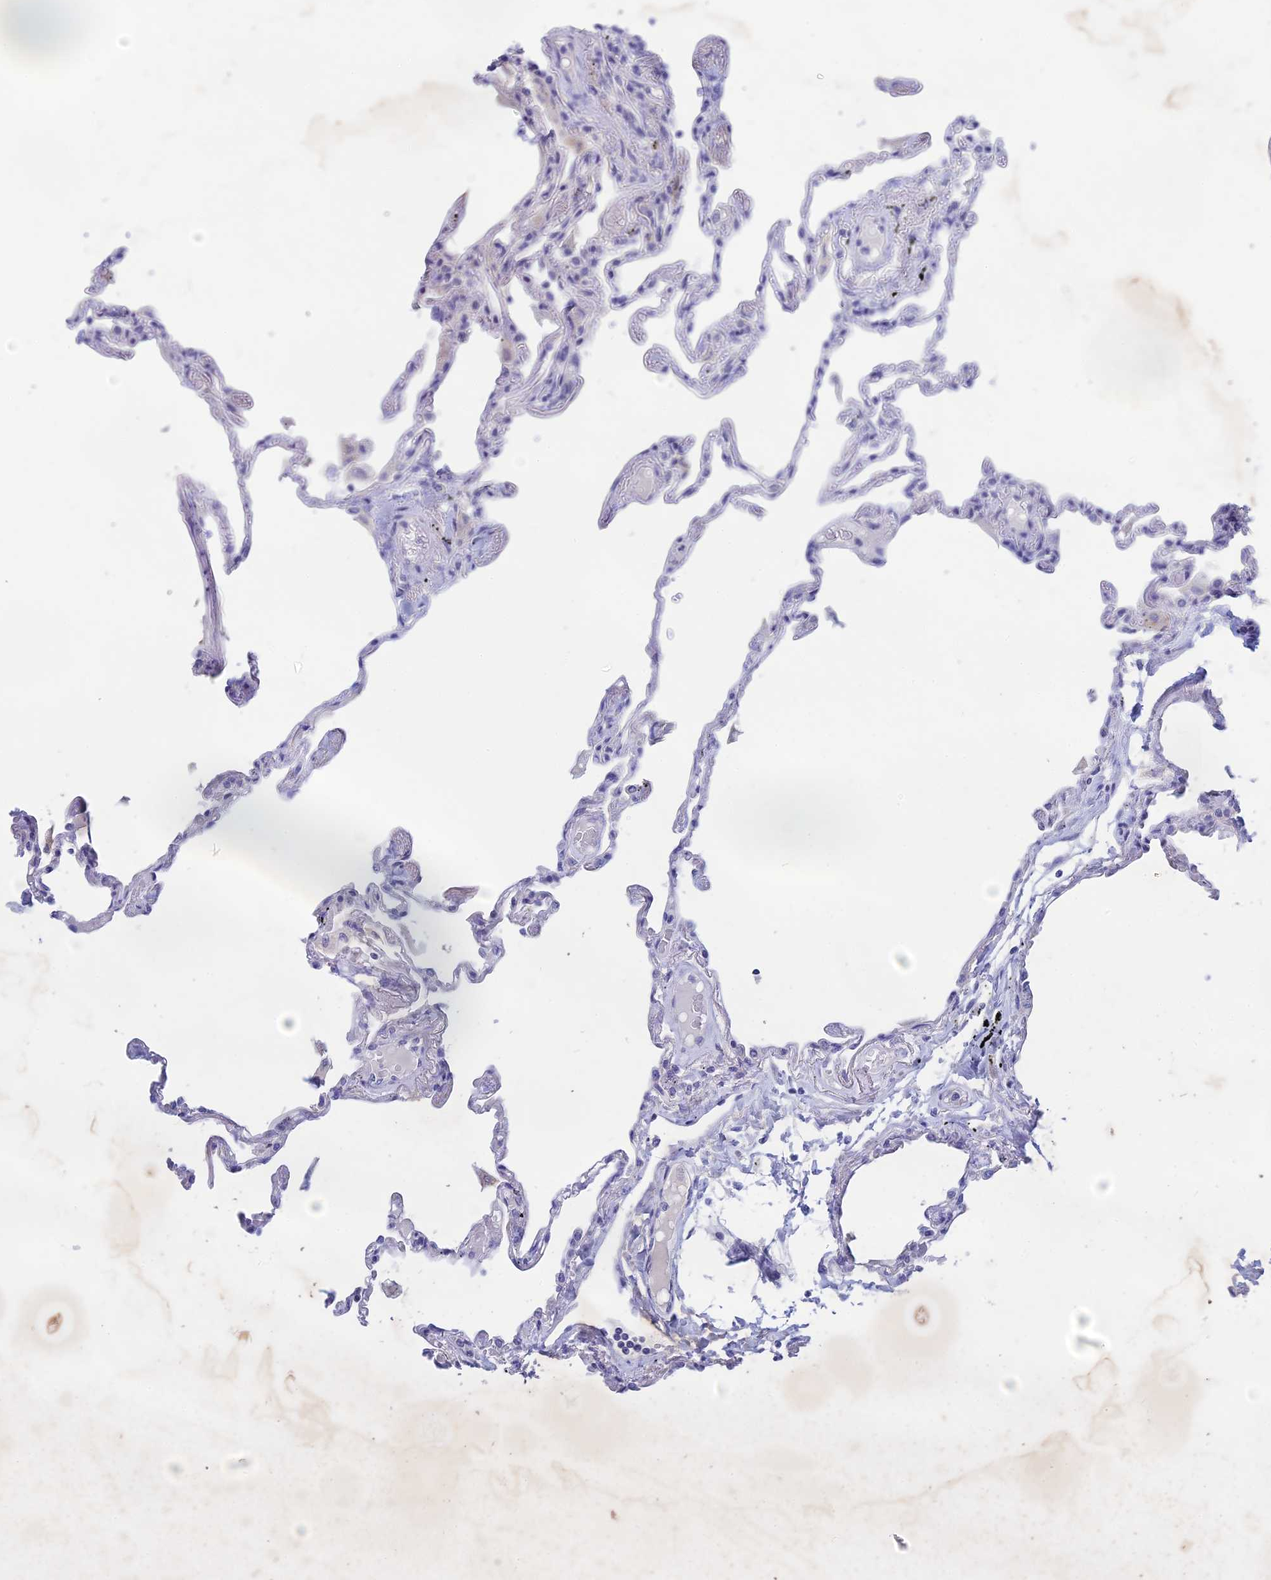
{"staining": {"intensity": "negative", "quantity": "none", "location": "none"}, "tissue": "lung", "cell_type": "Alveolar cells", "image_type": "normal", "snomed": [{"axis": "morphology", "description": "Normal tissue, NOS"}, {"axis": "topography", "description": "Lung"}], "caption": "Alveolar cells are negative for protein expression in benign human lung. (Brightfield microscopy of DAB (3,3'-diaminobenzidine) immunohistochemistry at high magnification).", "gene": "BTBD19", "patient": {"sex": "female", "age": 67}}